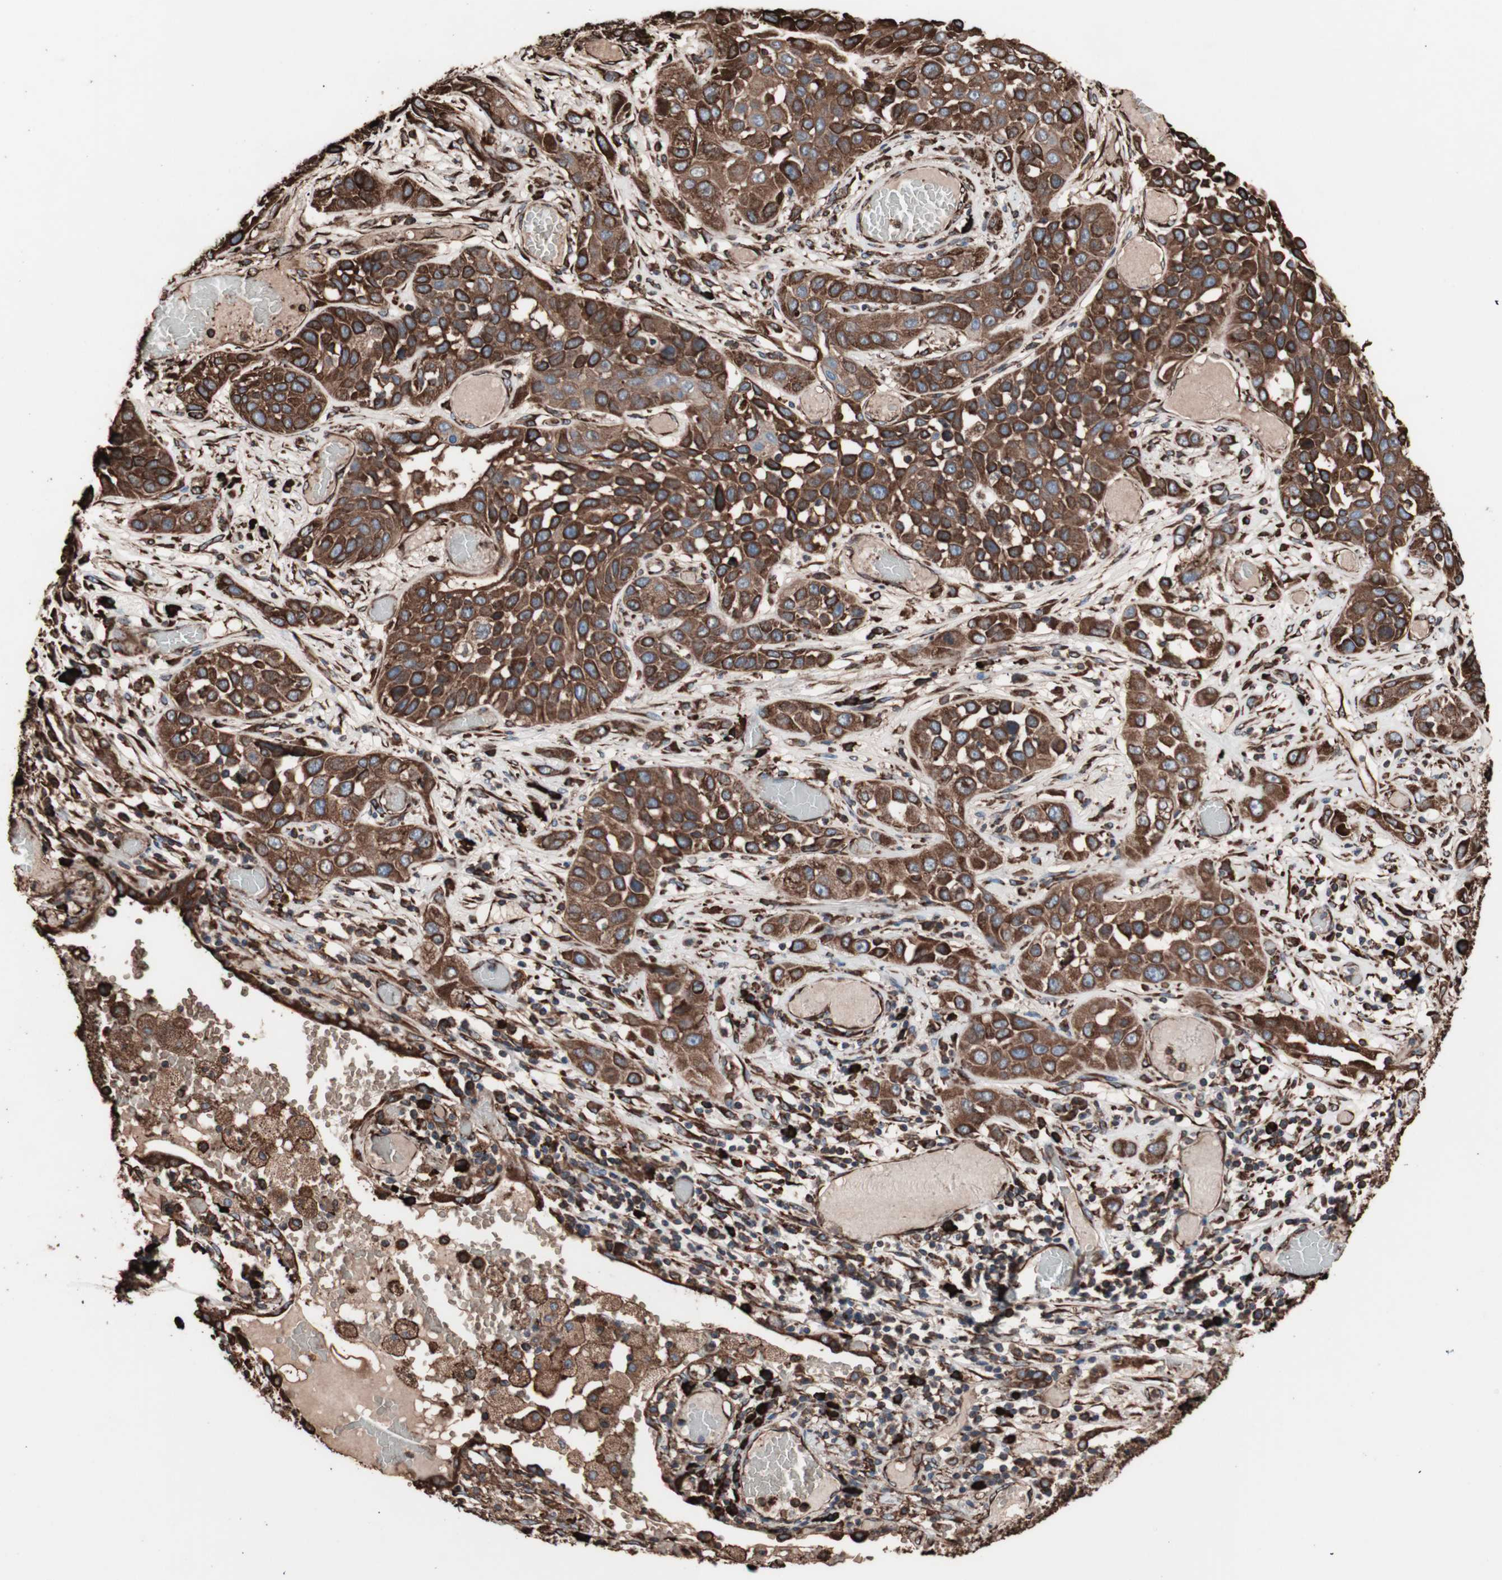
{"staining": {"intensity": "strong", "quantity": ">75%", "location": "cytoplasmic/membranous"}, "tissue": "lung cancer", "cell_type": "Tumor cells", "image_type": "cancer", "snomed": [{"axis": "morphology", "description": "Squamous cell carcinoma, NOS"}, {"axis": "topography", "description": "Lung"}], "caption": "IHC of human lung cancer reveals high levels of strong cytoplasmic/membranous staining in about >75% of tumor cells.", "gene": "HSP90B1", "patient": {"sex": "male", "age": 71}}